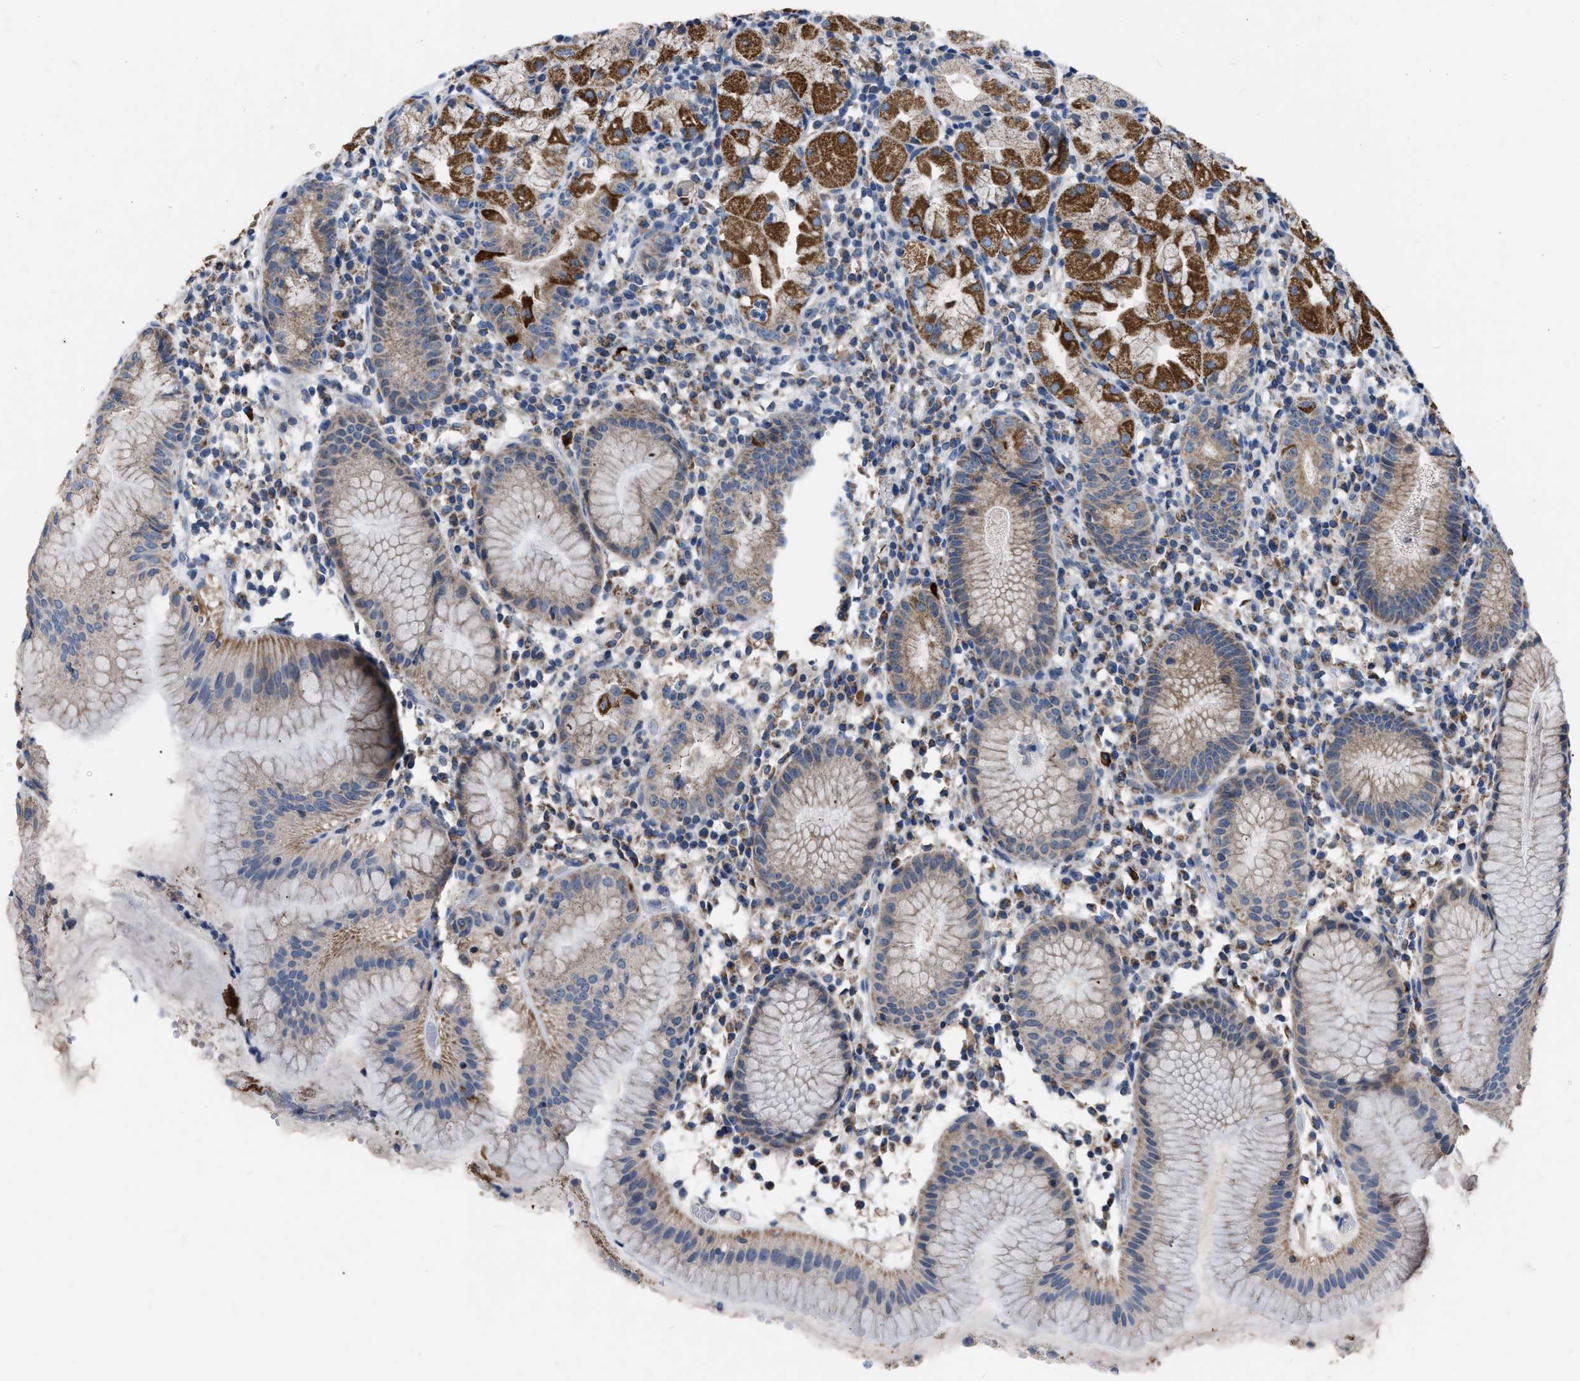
{"staining": {"intensity": "strong", "quantity": "25%-75%", "location": "cytoplasmic/membranous"}, "tissue": "stomach", "cell_type": "Glandular cells", "image_type": "normal", "snomed": [{"axis": "morphology", "description": "Normal tissue, NOS"}, {"axis": "topography", "description": "Stomach"}, {"axis": "topography", "description": "Stomach, lower"}], "caption": "Immunohistochemistry staining of normal stomach, which displays high levels of strong cytoplasmic/membranous staining in about 25%-75% of glandular cells indicating strong cytoplasmic/membranous protein staining. The staining was performed using DAB (brown) for protein detection and nuclei were counterstained in hematoxylin (blue).", "gene": "DDX56", "patient": {"sex": "female", "age": 75}}